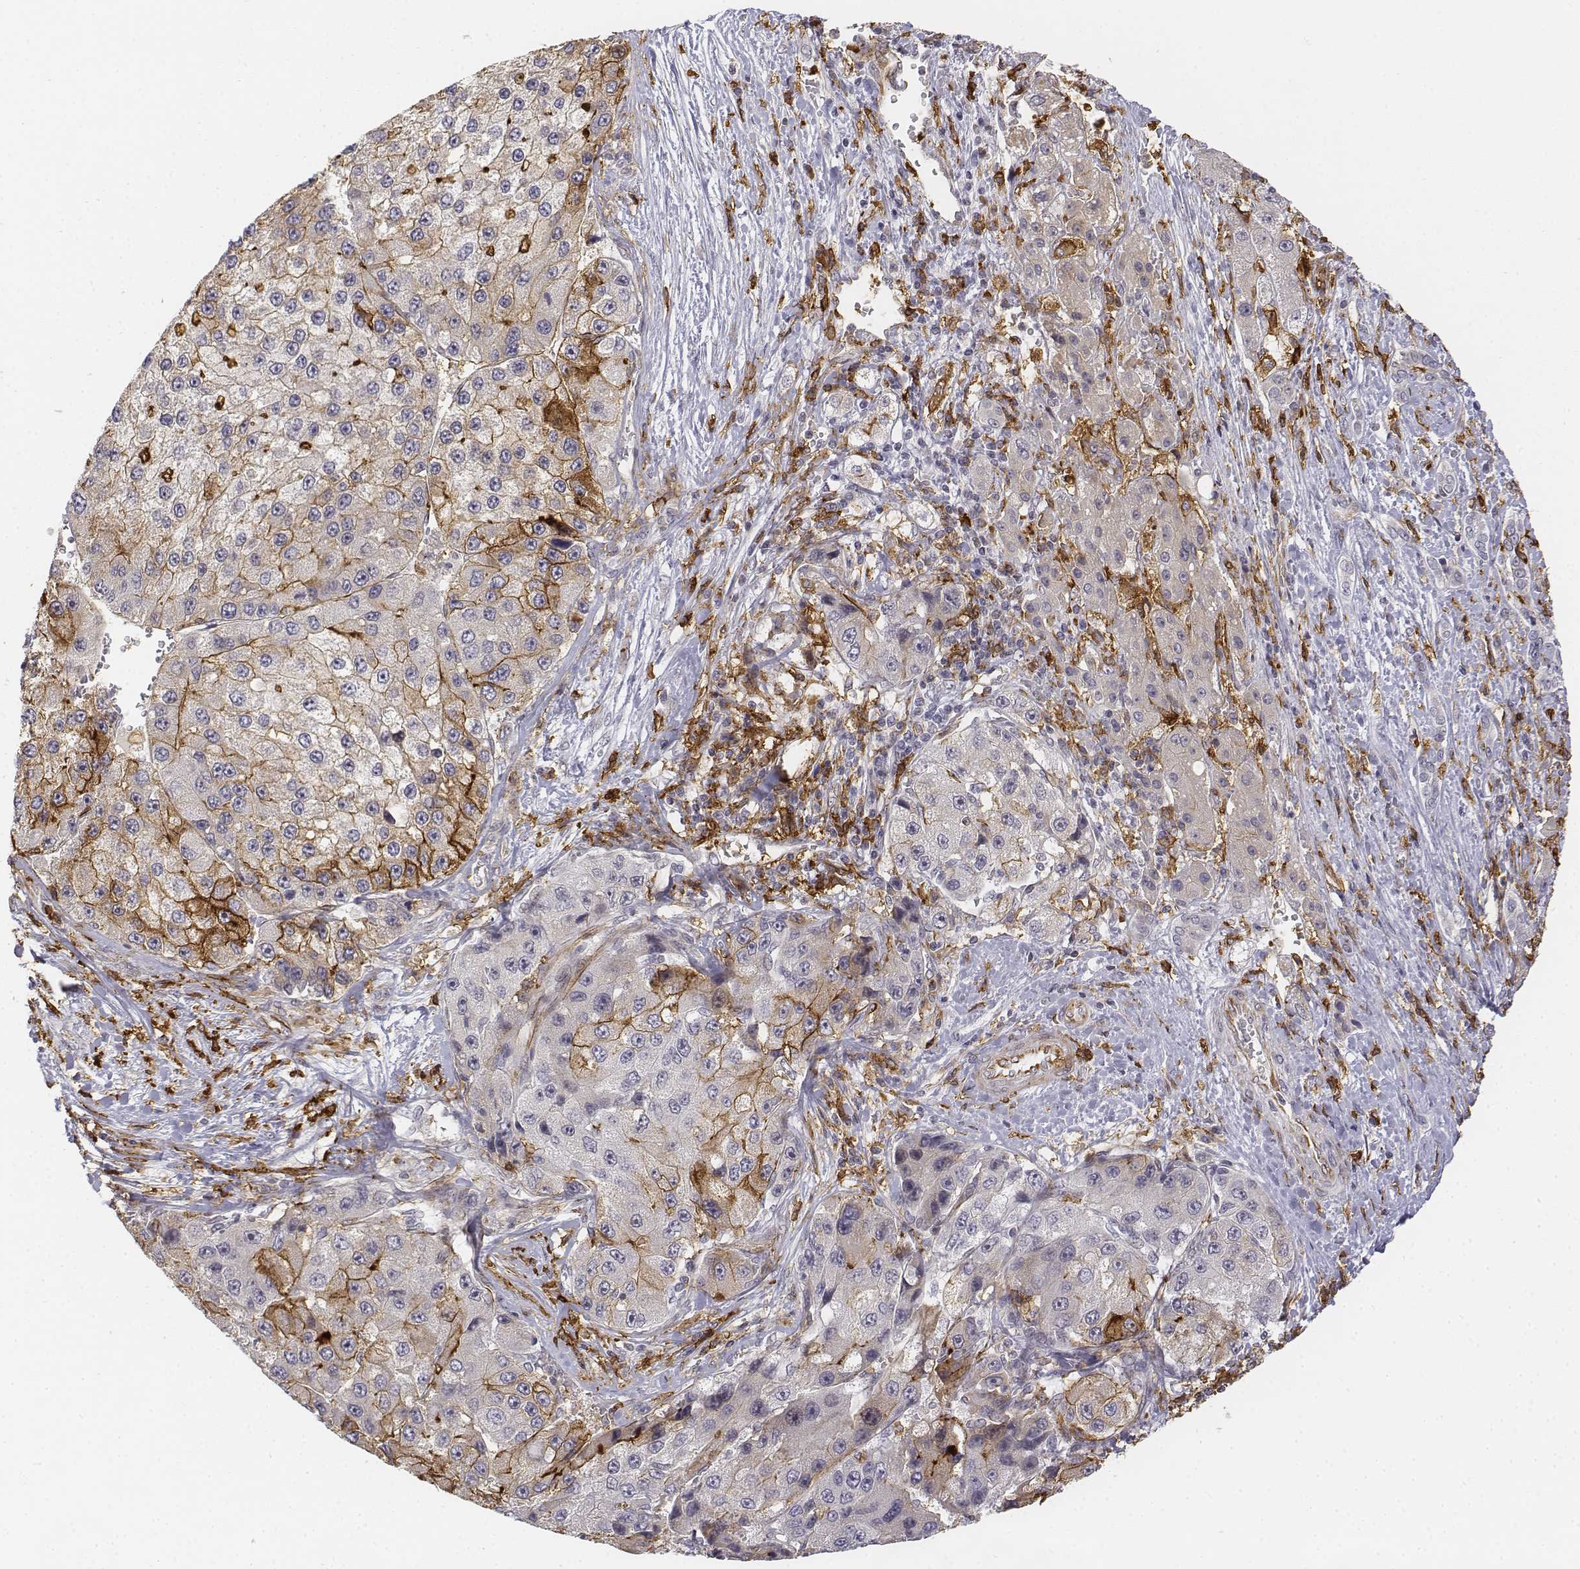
{"staining": {"intensity": "strong", "quantity": "<25%", "location": "cytoplasmic/membranous"}, "tissue": "liver cancer", "cell_type": "Tumor cells", "image_type": "cancer", "snomed": [{"axis": "morphology", "description": "Carcinoma, Hepatocellular, NOS"}, {"axis": "topography", "description": "Liver"}], "caption": "Immunohistochemistry (IHC) of human liver hepatocellular carcinoma shows medium levels of strong cytoplasmic/membranous positivity in approximately <25% of tumor cells. The staining is performed using DAB brown chromogen to label protein expression. The nuclei are counter-stained blue using hematoxylin.", "gene": "CD14", "patient": {"sex": "female", "age": 73}}